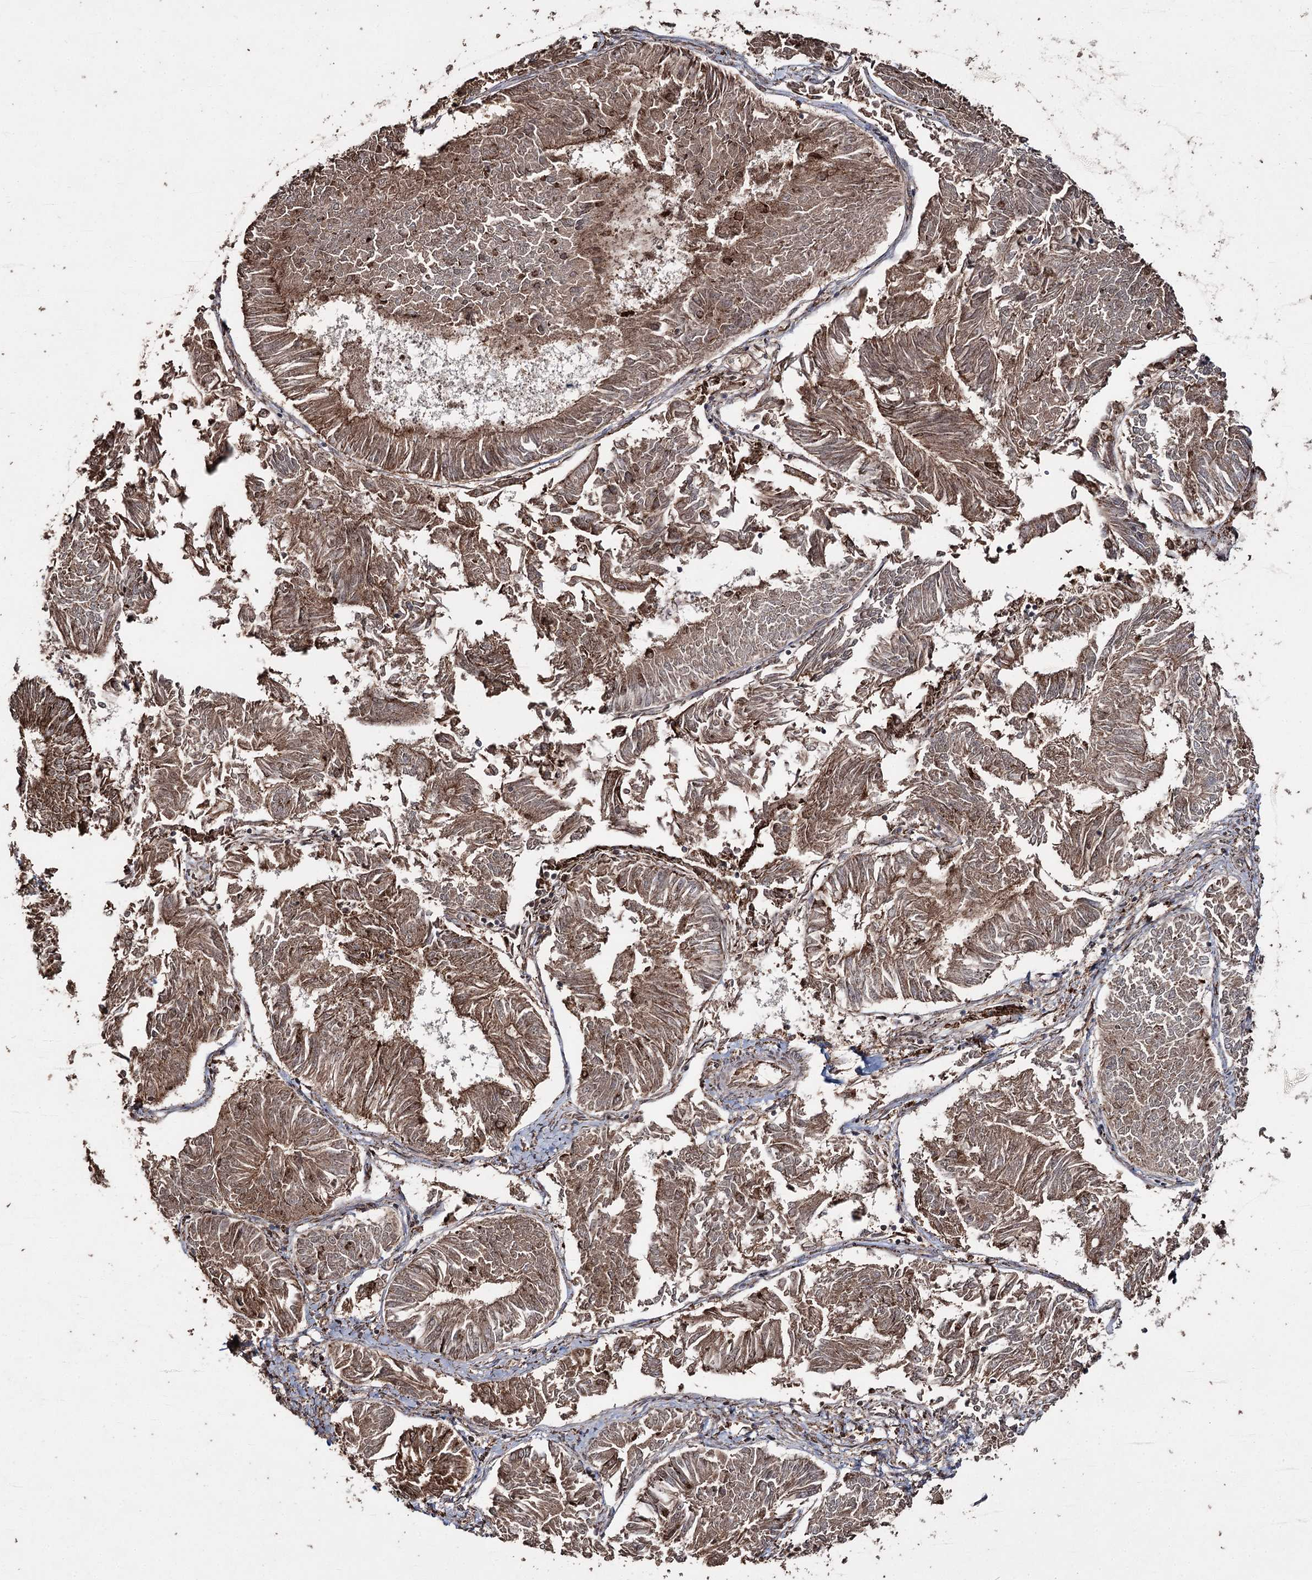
{"staining": {"intensity": "moderate", "quantity": ">75%", "location": "cytoplasmic/membranous"}, "tissue": "endometrial cancer", "cell_type": "Tumor cells", "image_type": "cancer", "snomed": [{"axis": "morphology", "description": "Adenocarcinoma, NOS"}, {"axis": "topography", "description": "Endometrium"}], "caption": "DAB immunohistochemical staining of human endometrial cancer (adenocarcinoma) shows moderate cytoplasmic/membranous protein expression in approximately >75% of tumor cells.", "gene": "SLF2", "patient": {"sex": "female", "age": 58}}